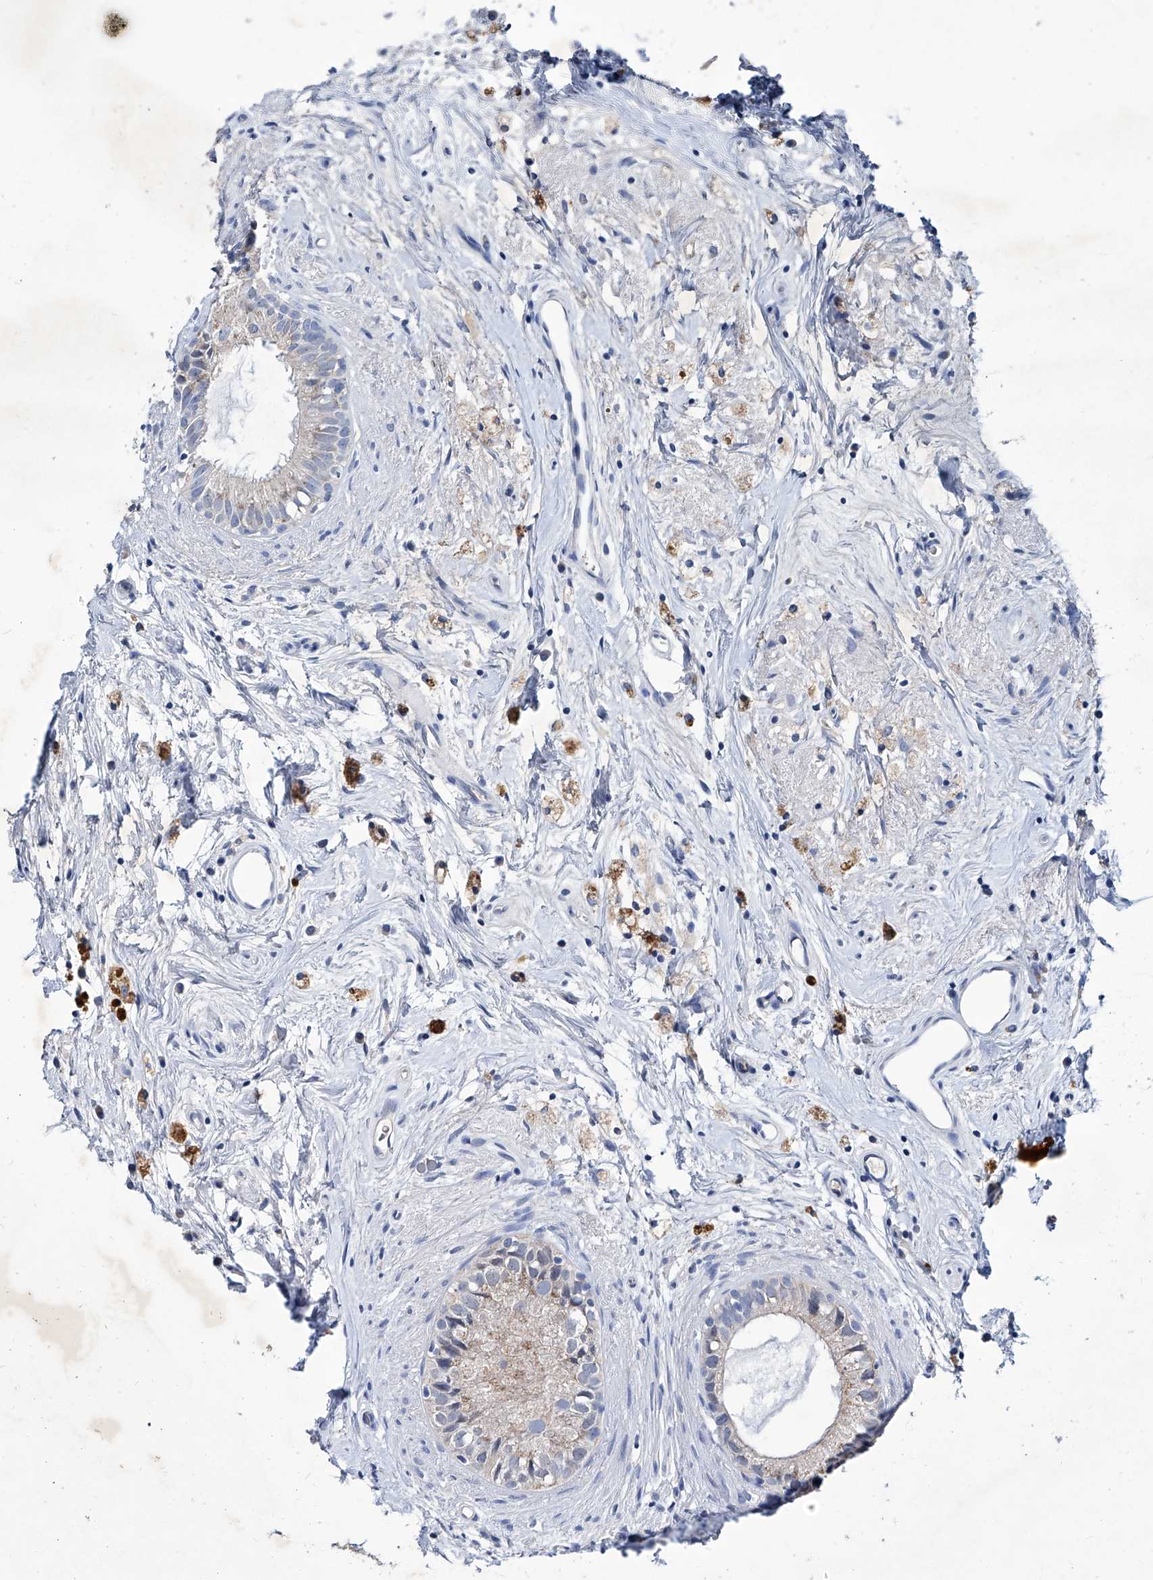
{"staining": {"intensity": "weak", "quantity": "25%-75%", "location": "cytoplasmic/membranous"}, "tissue": "epididymis", "cell_type": "Glandular cells", "image_type": "normal", "snomed": [{"axis": "morphology", "description": "Normal tissue, NOS"}, {"axis": "topography", "description": "Epididymis"}], "caption": "Protein staining demonstrates weak cytoplasmic/membranous staining in approximately 25%-75% of glandular cells in benign epididymis. The protein is stained brown, and the nuclei are stained in blue (DAB IHC with brightfield microscopy, high magnification).", "gene": "KLHL17", "patient": {"sex": "male", "age": 80}}